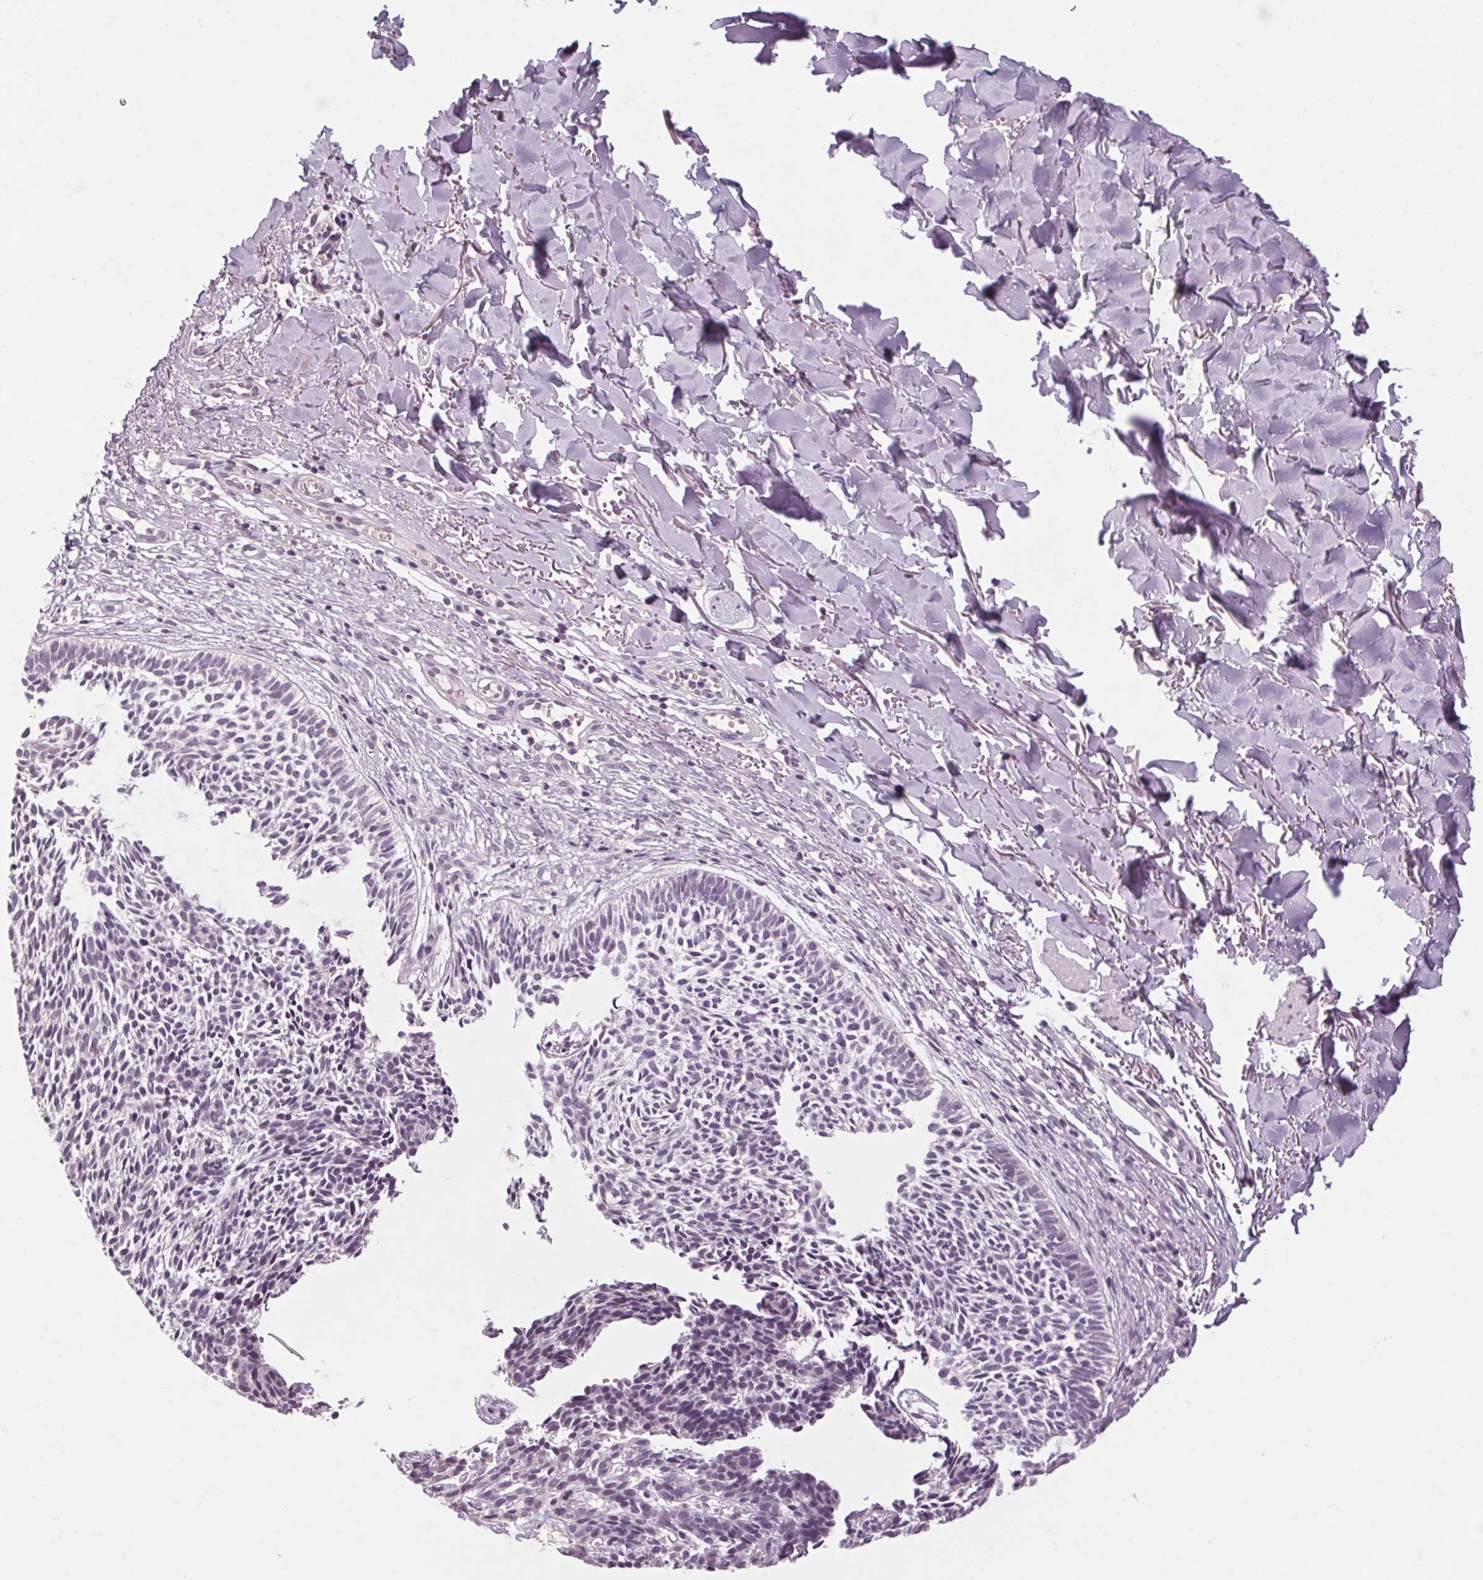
{"staining": {"intensity": "negative", "quantity": "none", "location": "none"}, "tissue": "skin cancer", "cell_type": "Tumor cells", "image_type": "cancer", "snomed": [{"axis": "morphology", "description": "Basal cell carcinoma"}, {"axis": "topography", "description": "Skin"}], "caption": "An immunohistochemistry (IHC) micrograph of skin basal cell carcinoma is shown. There is no staining in tumor cells of skin basal cell carcinoma. (Brightfield microscopy of DAB immunohistochemistry at high magnification).", "gene": "POMC", "patient": {"sex": "male", "age": 78}}